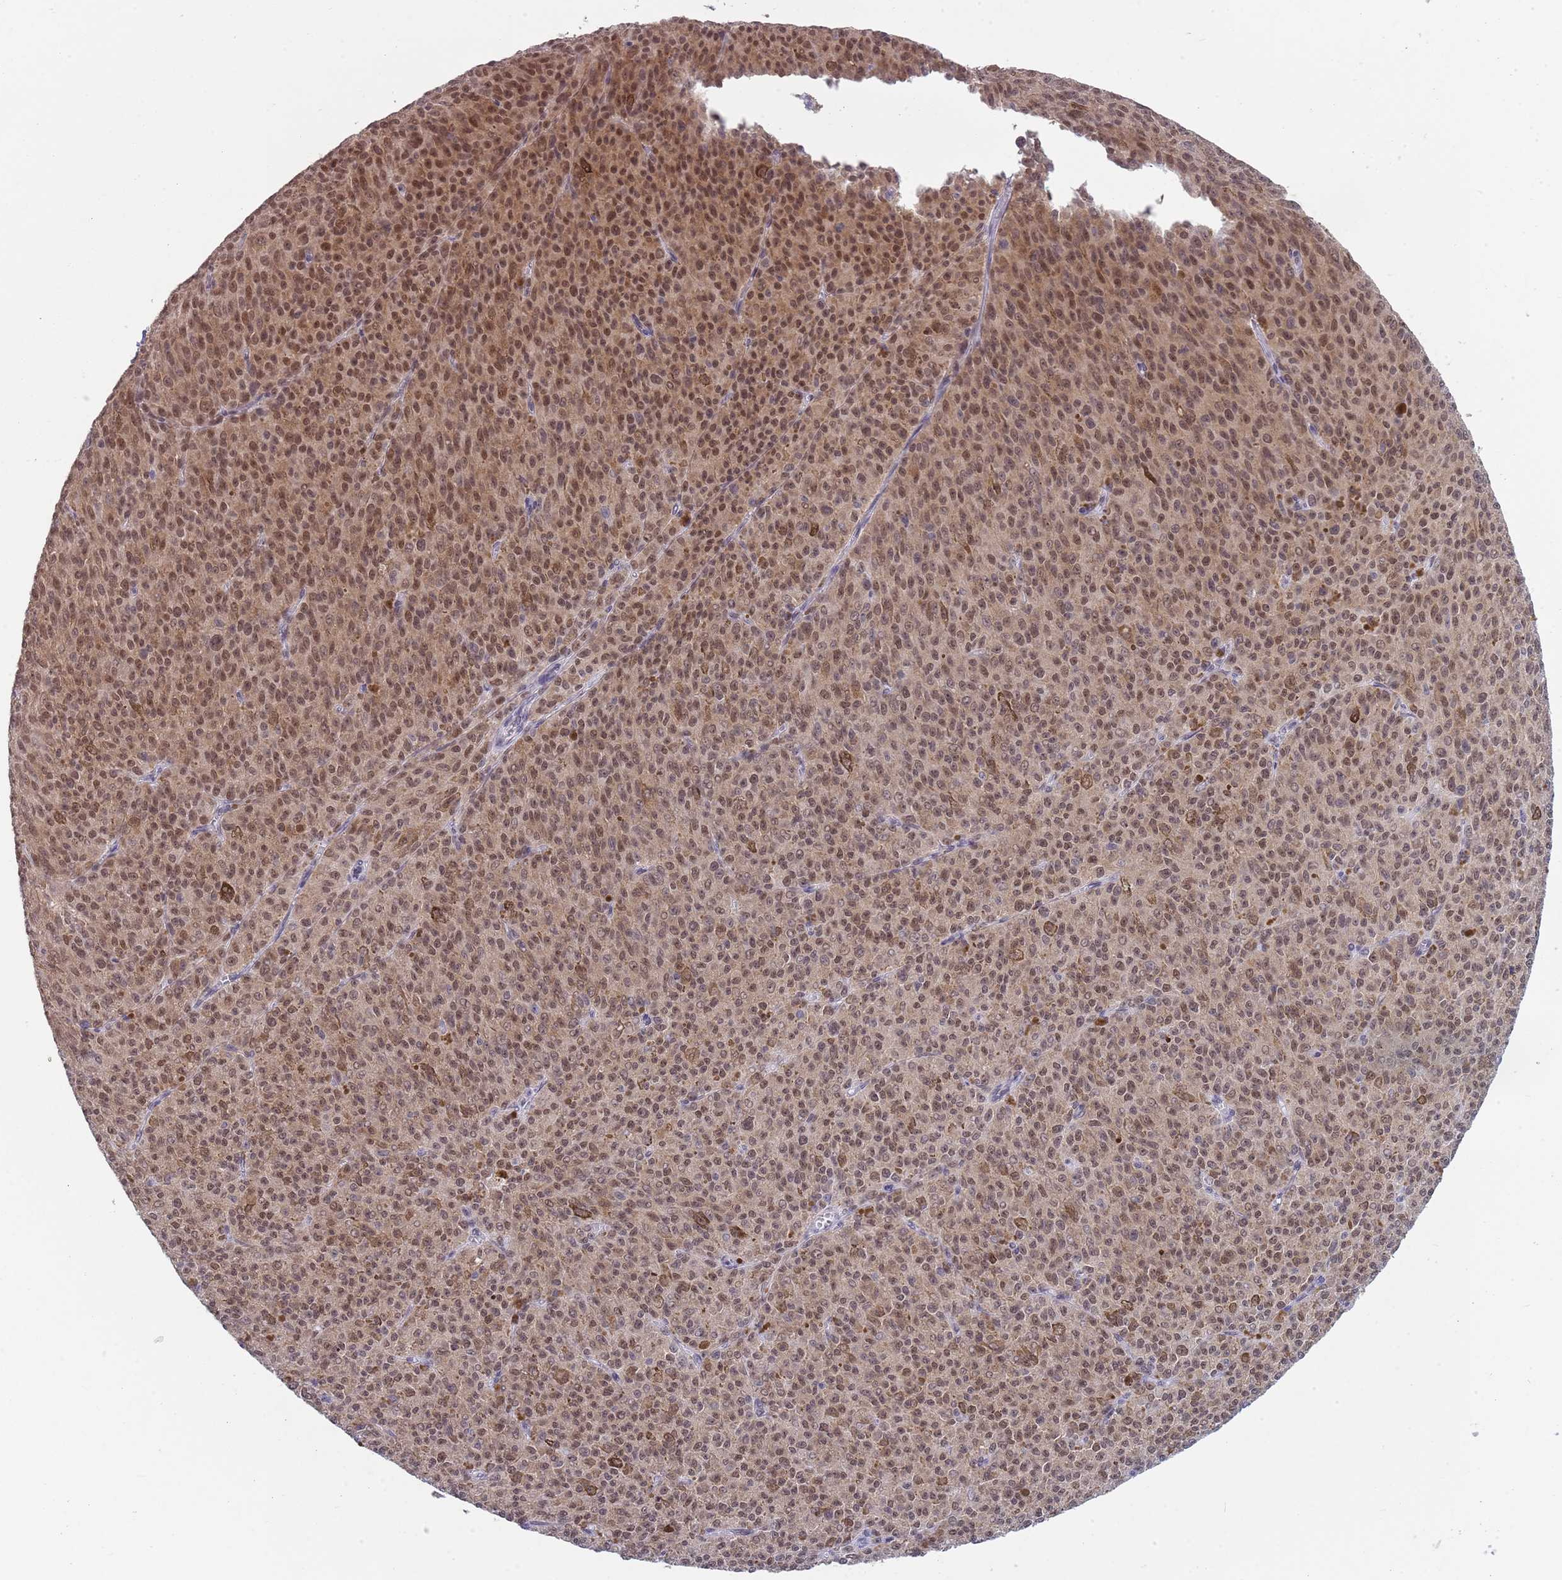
{"staining": {"intensity": "moderate", "quantity": ">75%", "location": "cytoplasmic/membranous,nuclear"}, "tissue": "melanoma", "cell_type": "Tumor cells", "image_type": "cancer", "snomed": [{"axis": "morphology", "description": "Malignant melanoma, NOS"}, {"axis": "topography", "description": "Skin"}], "caption": "High-magnification brightfield microscopy of malignant melanoma stained with DAB (brown) and counterstained with hematoxylin (blue). tumor cells exhibit moderate cytoplasmic/membranous and nuclear staining is present in approximately>75% of cells.", "gene": "SEPHS2", "patient": {"sex": "female", "age": 52}}